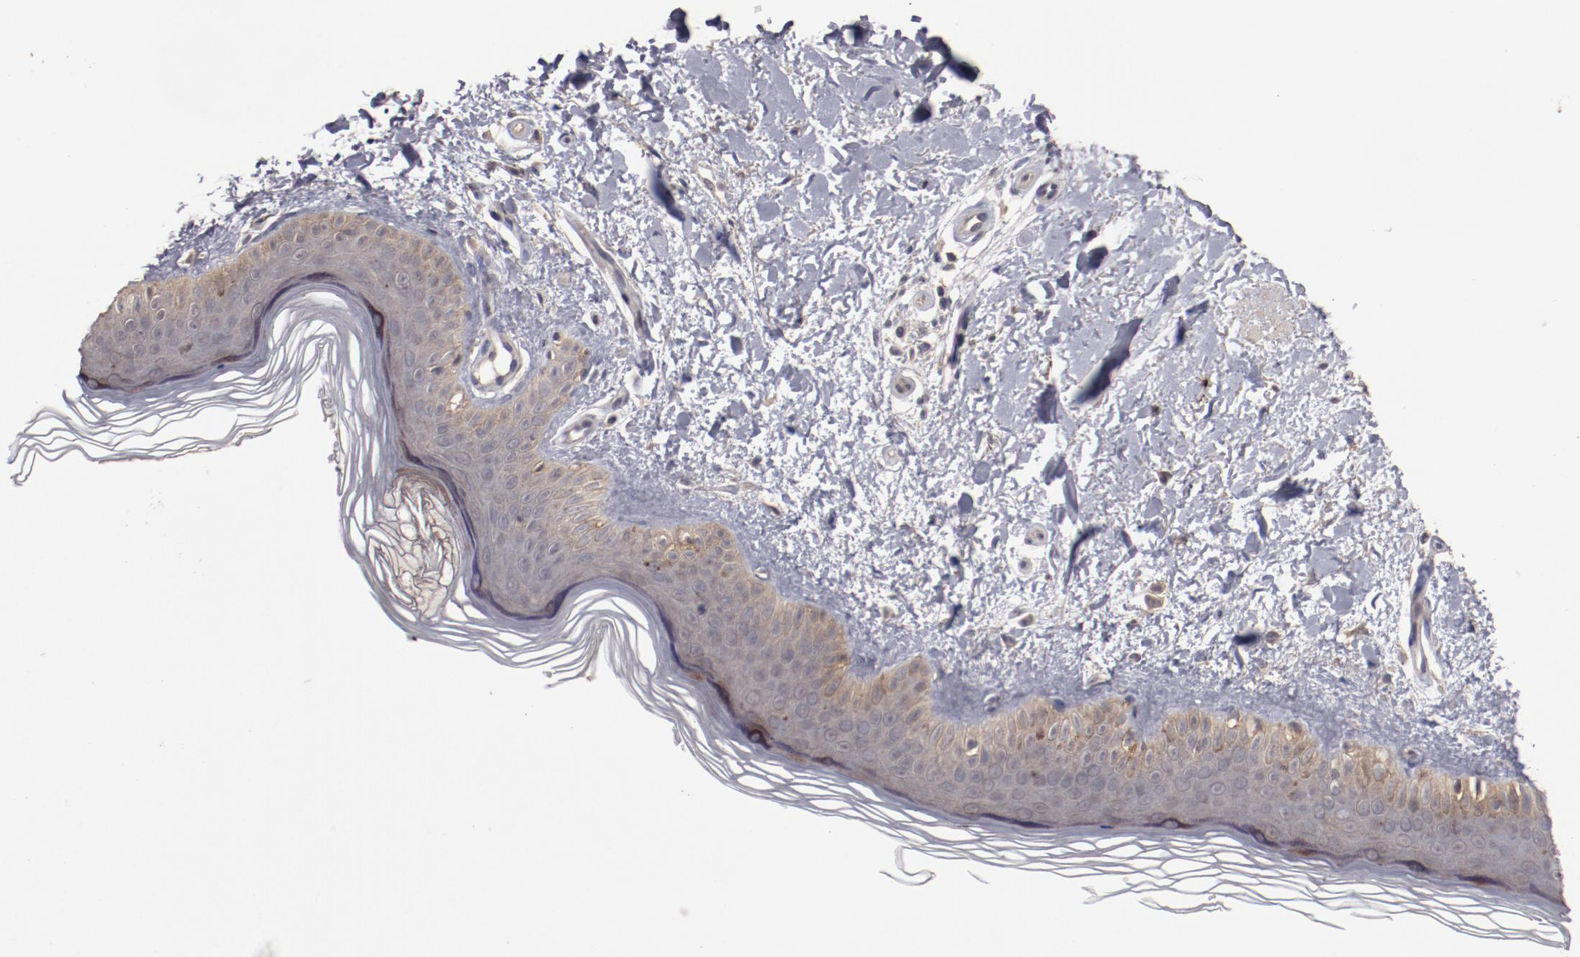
{"staining": {"intensity": "negative", "quantity": "none", "location": "none"}, "tissue": "skin", "cell_type": "Fibroblasts", "image_type": "normal", "snomed": [{"axis": "morphology", "description": "Normal tissue, NOS"}, {"axis": "topography", "description": "Skin"}], "caption": "This is an immunohistochemistry (IHC) micrograph of benign skin. There is no staining in fibroblasts.", "gene": "LRRC75B", "patient": {"sex": "female", "age": 19}}